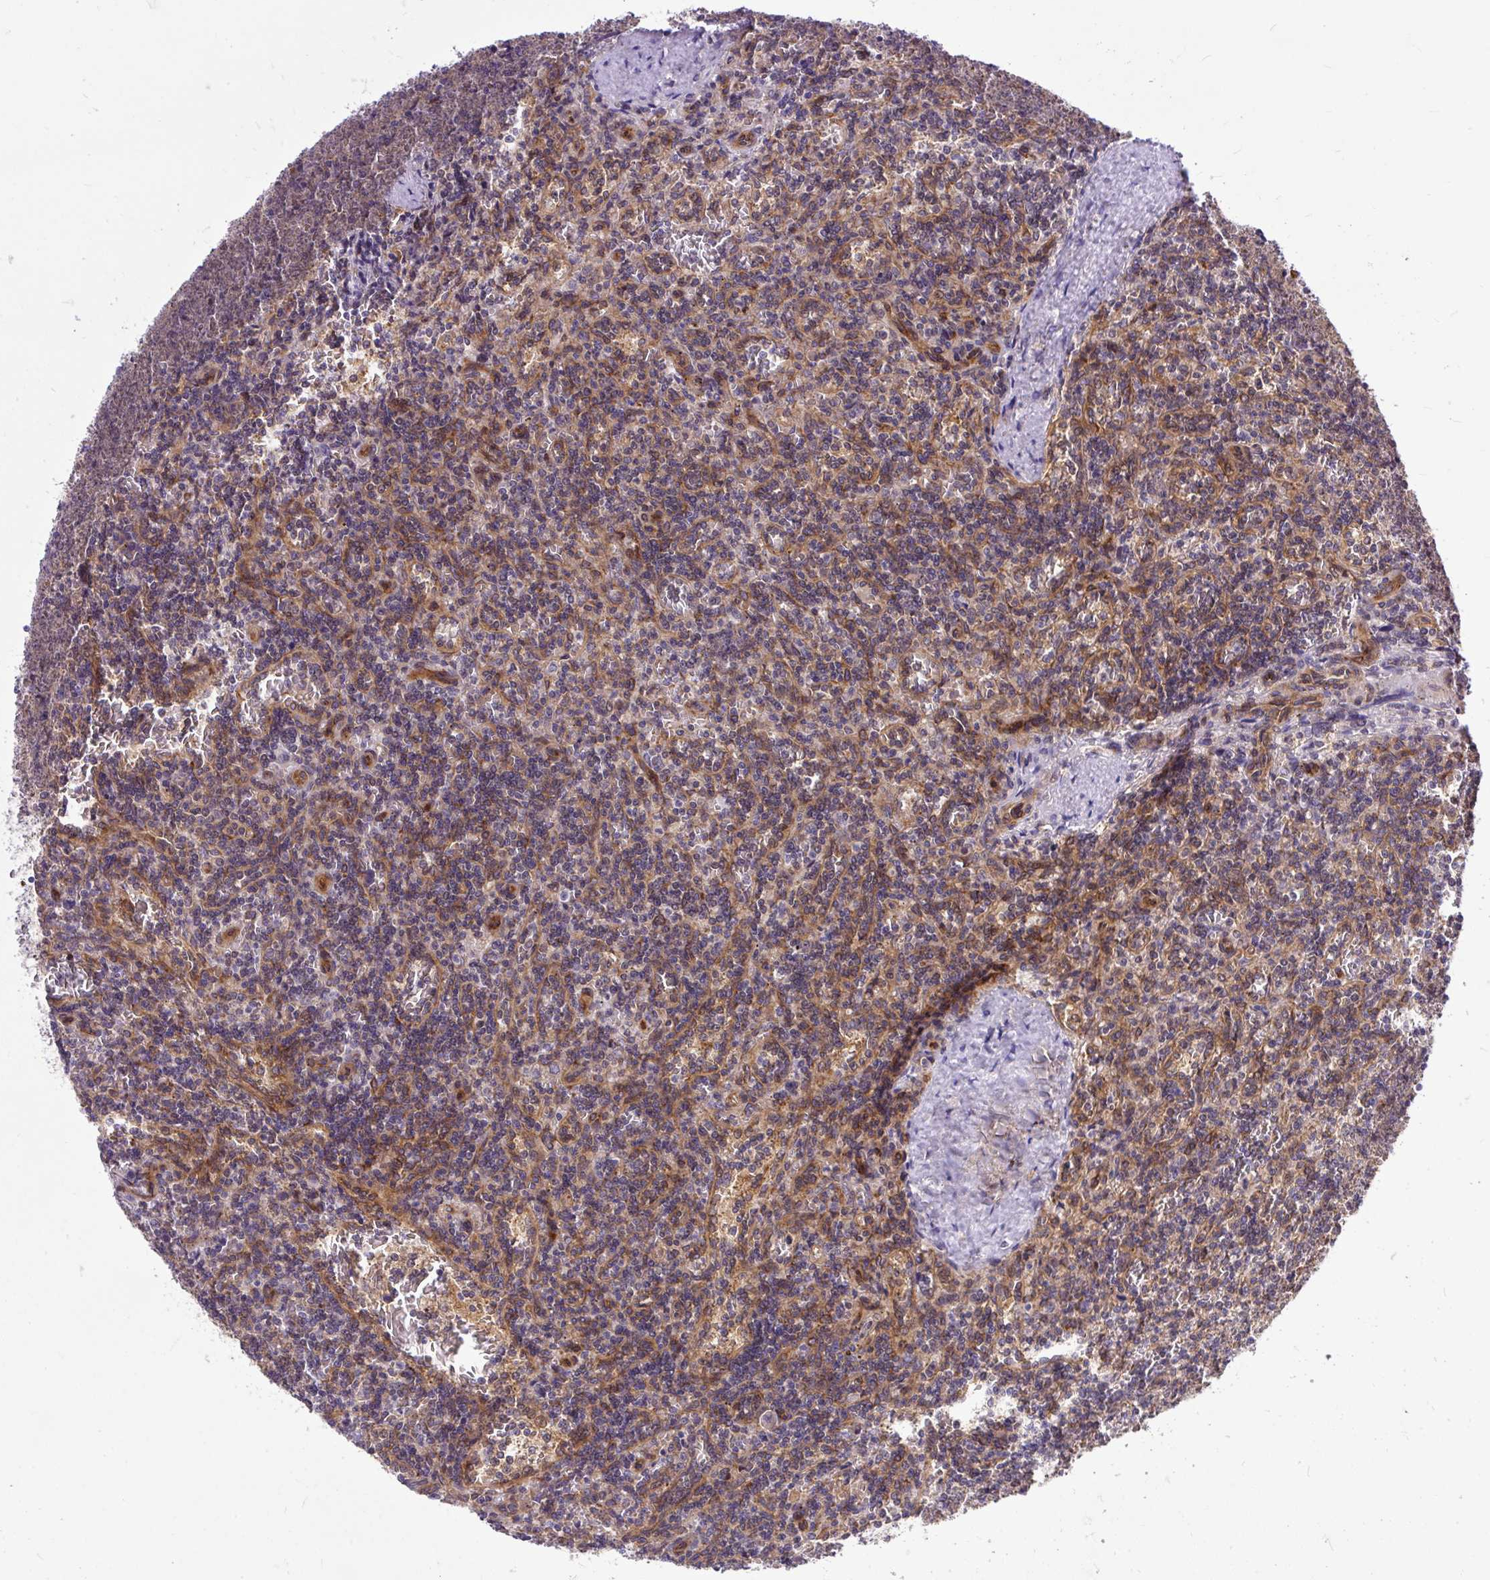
{"staining": {"intensity": "negative", "quantity": "none", "location": "none"}, "tissue": "lymphoma", "cell_type": "Tumor cells", "image_type": "cancer", "snomed": [{"axis": "morphology", "description": "Malignant lymphoma, non-Hodgkin's type, Low grade"}, {"axis": "topography", "description": "Spleen"}], "caption": "Protein analysis of lymphoma displays no significant staining in tumor cells.", "gene": "TRIM17", "patient": {"sex": "male", "age": 73}}